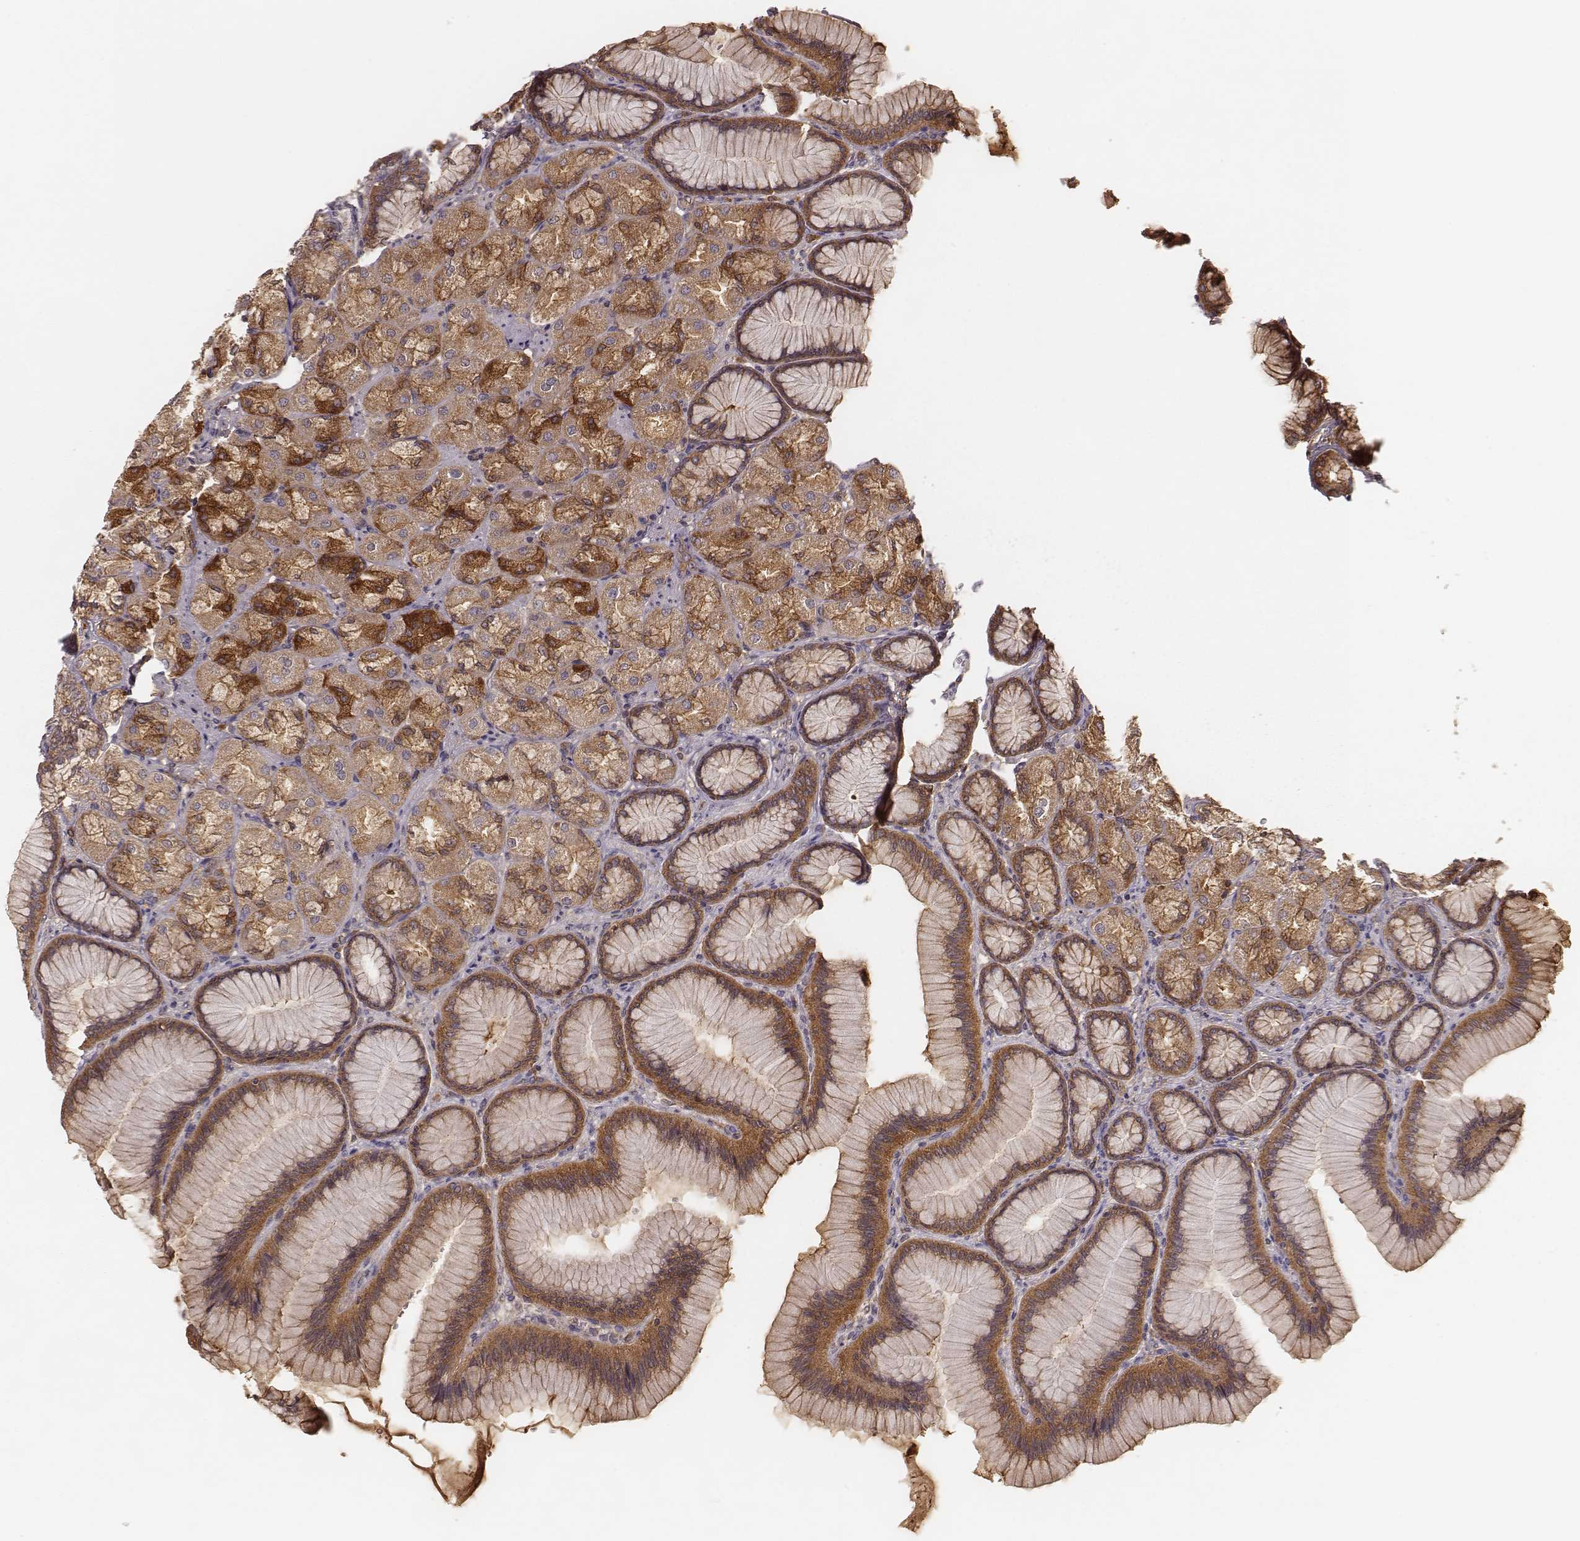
{"staining": {"intensity": "moderate", "quantity": ">75%", "location": "cytoplasmic/membranous"}, "tissue": "stomach", "cell_type": "Glandular cells", "image_type": "normal", "snomed": [{"axis": "morphology", "description": "Normal tissue, NOS"}, {"axis": "morphology", "description": "Adenocarcinoma, NOS"}, {"axis": "morphology", "description": "Adenocarcinoma, High grade"}, {"axis": "topography", "description": "Stomach, upper"}, {"axis": "topography", "description": "Stomach"}], "caption": "Brown immunohistochemical staining in normal stomach reveals moderate cytoplasmic/membranous staining in approximately >75% of glandular cells. Ihc stains the protein of interest in brown and the nuclei are stained blue.", "gene": "CARS1", "patient": {"sex": "female", "age": 65}}